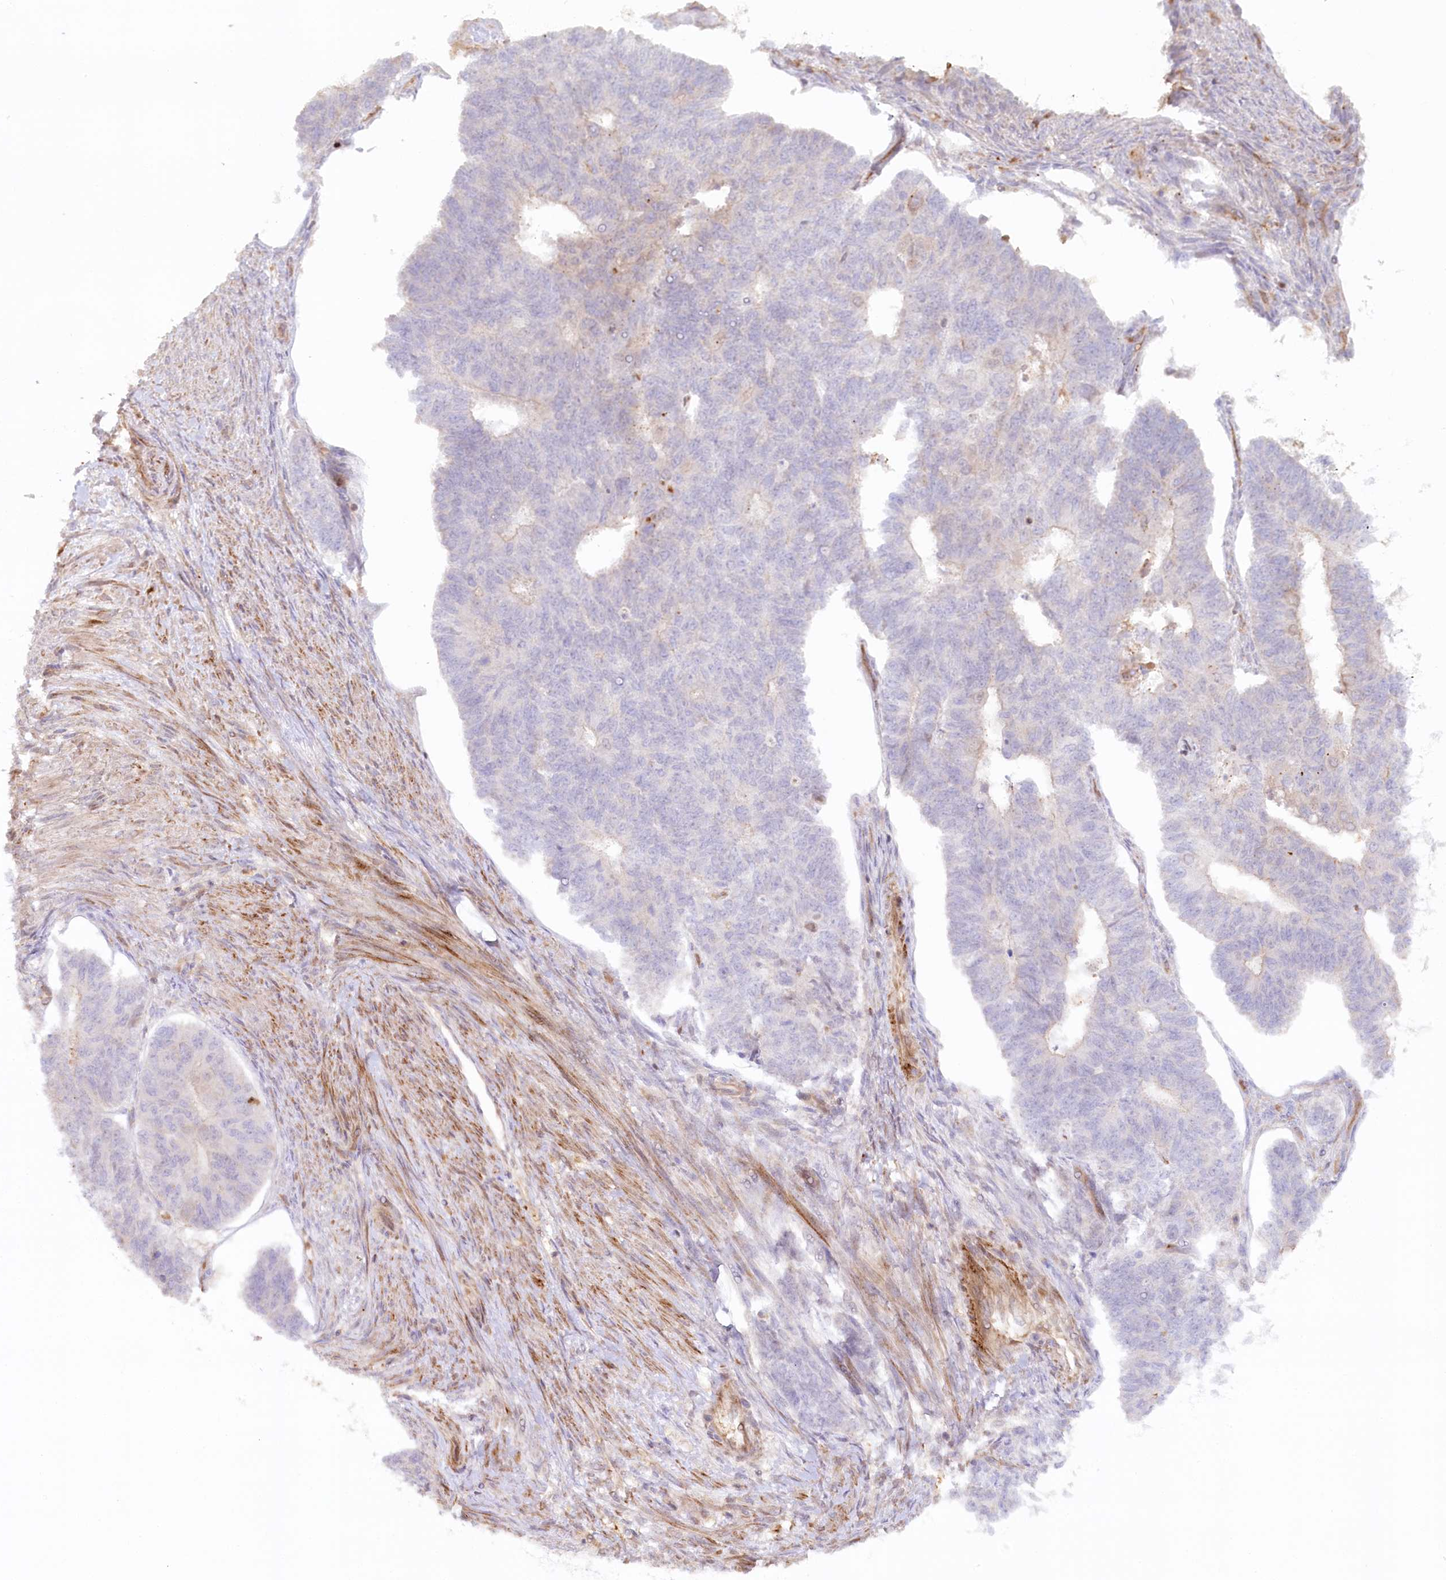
{"staining": {"intensity": "negative", "quantity": "none", "location": "none"}, "tissue": "endometrial cancer", "cell_type": "Tumor cells", "image_type": "cancer", "snomed": [{"axis": "morphology", "description": "Adenocarcinoma, NOS"}, {"axis": "topography", "description": "Endometrium"}], "caption": "IHC of adenocarcinoma (endometrial) reveals no positivity in tumor cells.", "gene": "GBE1", "patient": {"sex": "female", "age": 32}}